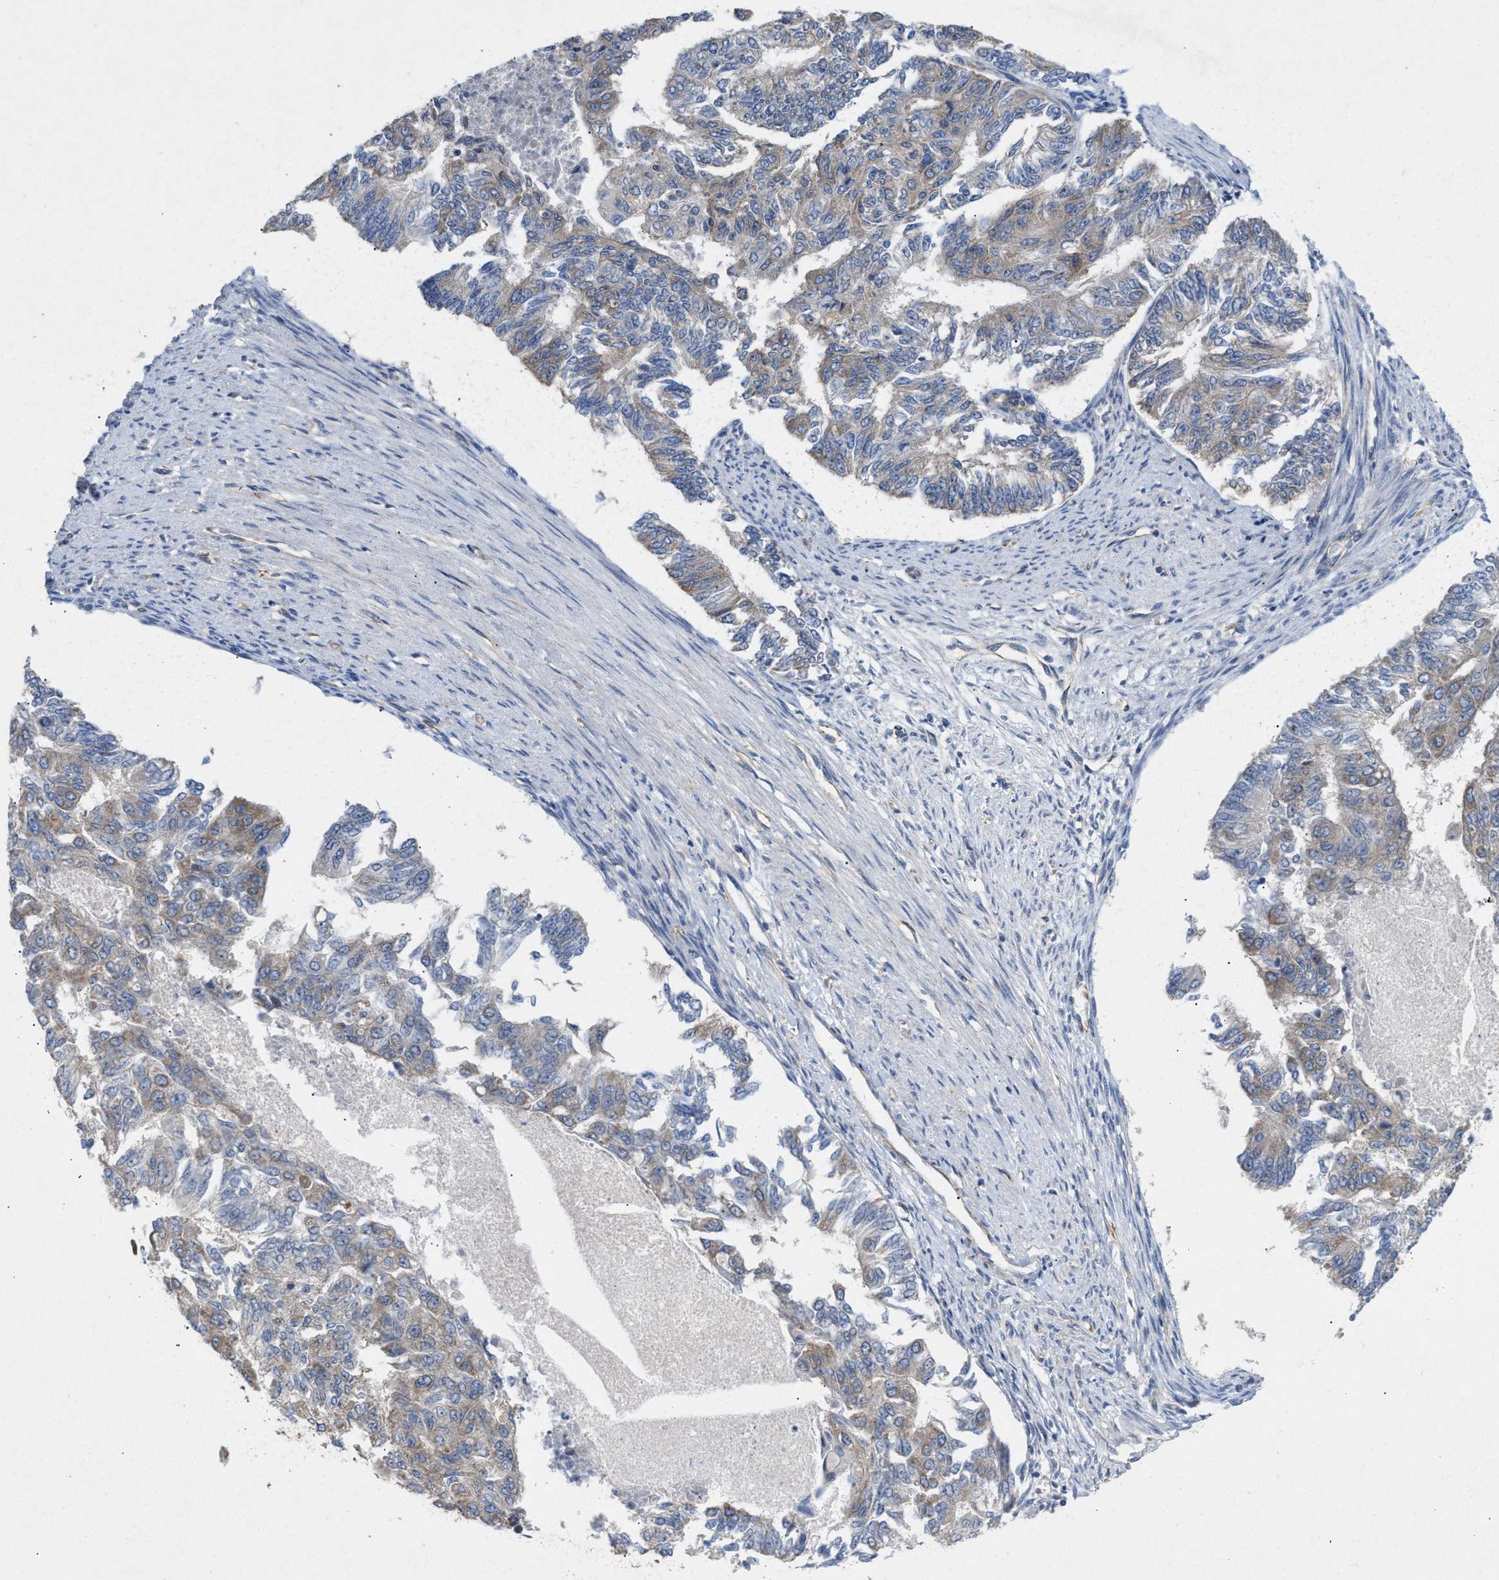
{"staining": {"intensity": "weak", "quantity": ">75%", "location": "cytoplasmic/membranous"}, "tissue": "endometrial cancer", "cell_type": "Tumor cells", "image_type": "cancer", "snomed": [{"axis": "morphology", "description": "Adenocarcinoma, NOS"}, {"axis": "topography", "description": "Endometrium"}], "caption": "Approximately >75% of tumor cells in endometrial adenocarcinoma demonstrate weak cytoplasmic/membranous protein staining as visualized by brown immunohistochemical staining.", "gene": "UBAP2", "patient": {"sex": "female", "age": 32}}